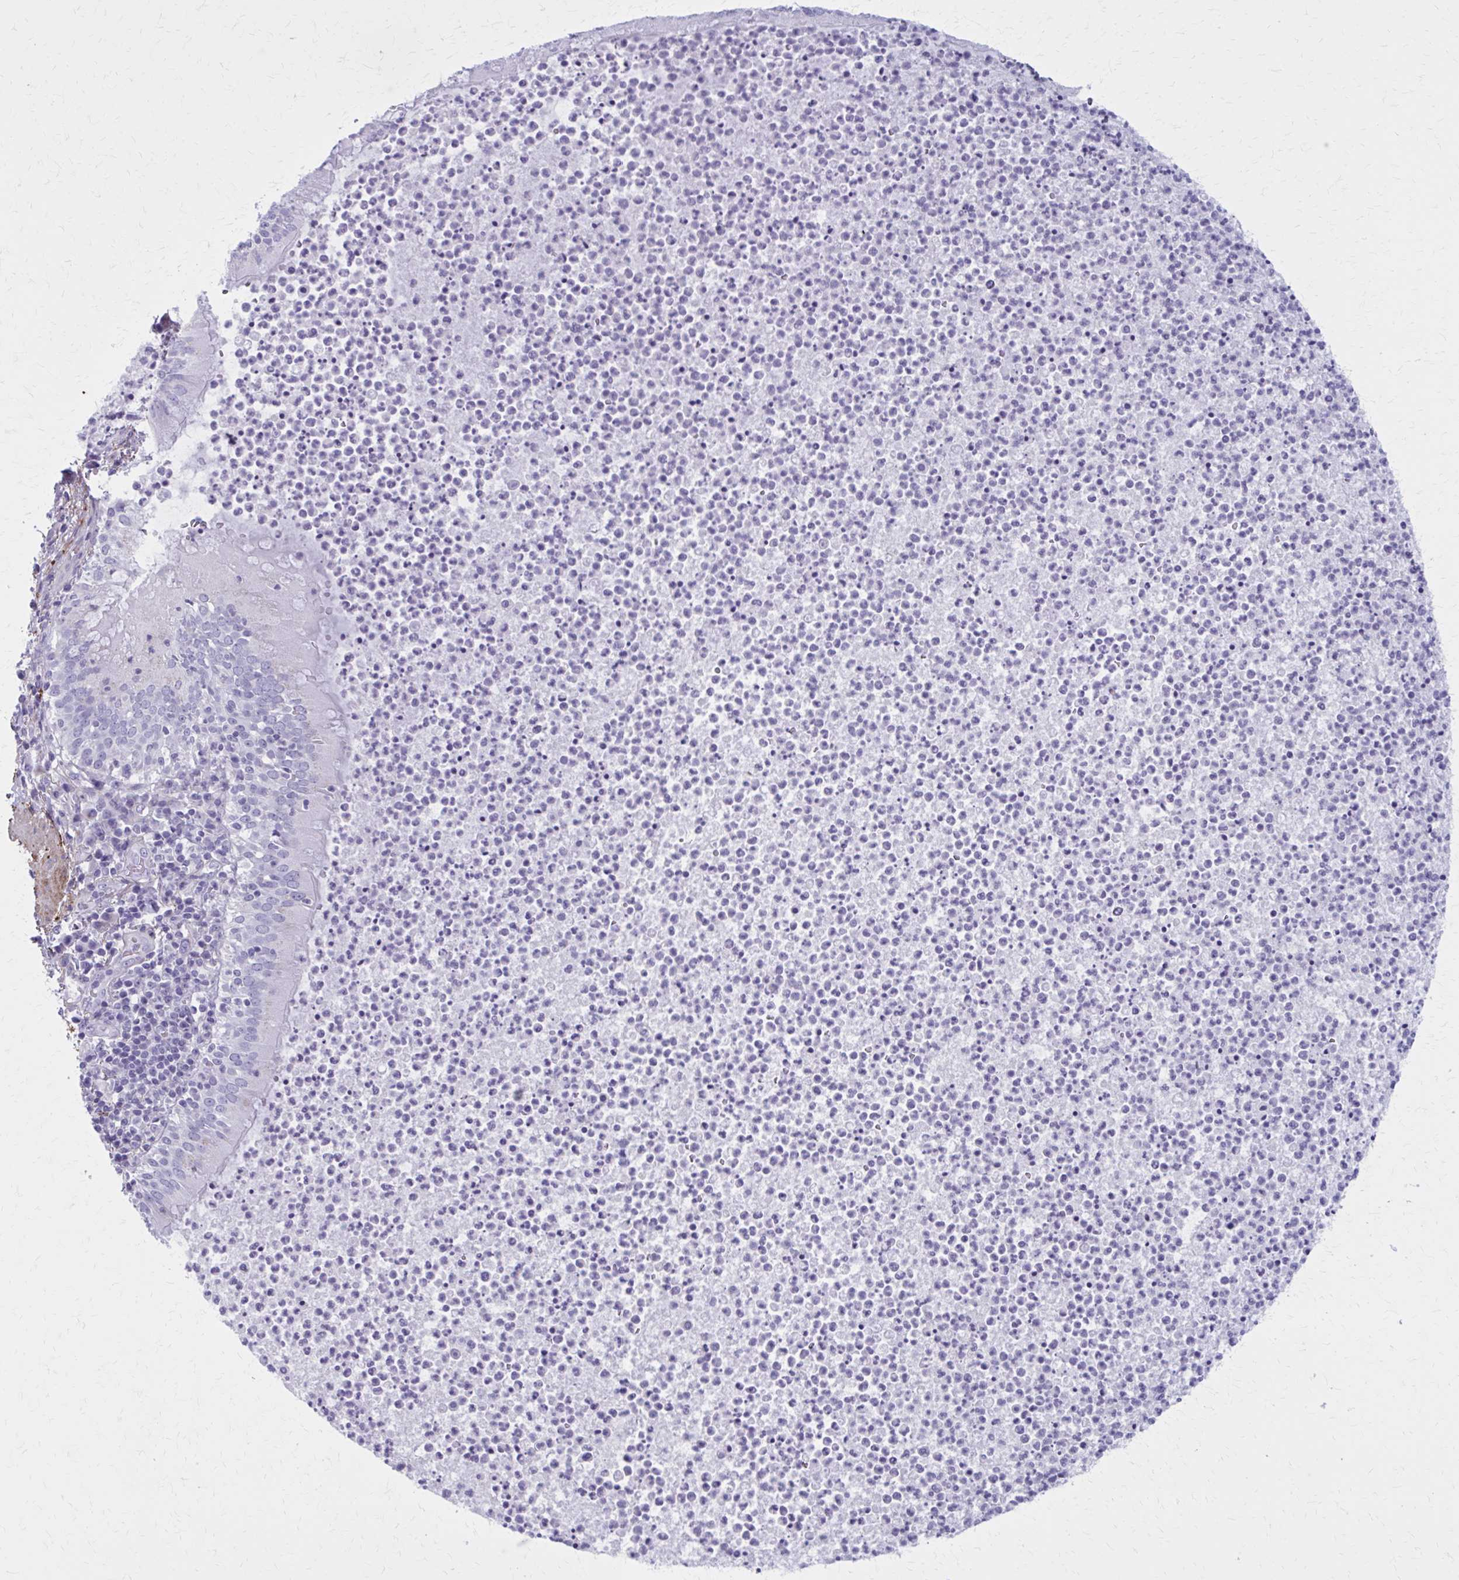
{"staining": {"intensity": "negative", "quantity": "none", "location": "none"}, "tissue": "bronchus", "cell_type": "Respiratory epithelial cells", "image_type": "normal", "snomed": [{"axis": "morphology", "description": "Normal tissue, NOS"}, {"axis": "topography", "description": "Lymph node"}, {"axis": "topography", "description": "Bronchus"}], "caption": "High magnification brightfield microscopy of unremarkable bronchus stained with DAB (brown) and counterstained with hematoxylin (blue): respiratory epithelial cells show no significant staining. Nuclei are stained in blue.", "gene": "AKAP12", "patient": {"sex": "male", "age": 56}}